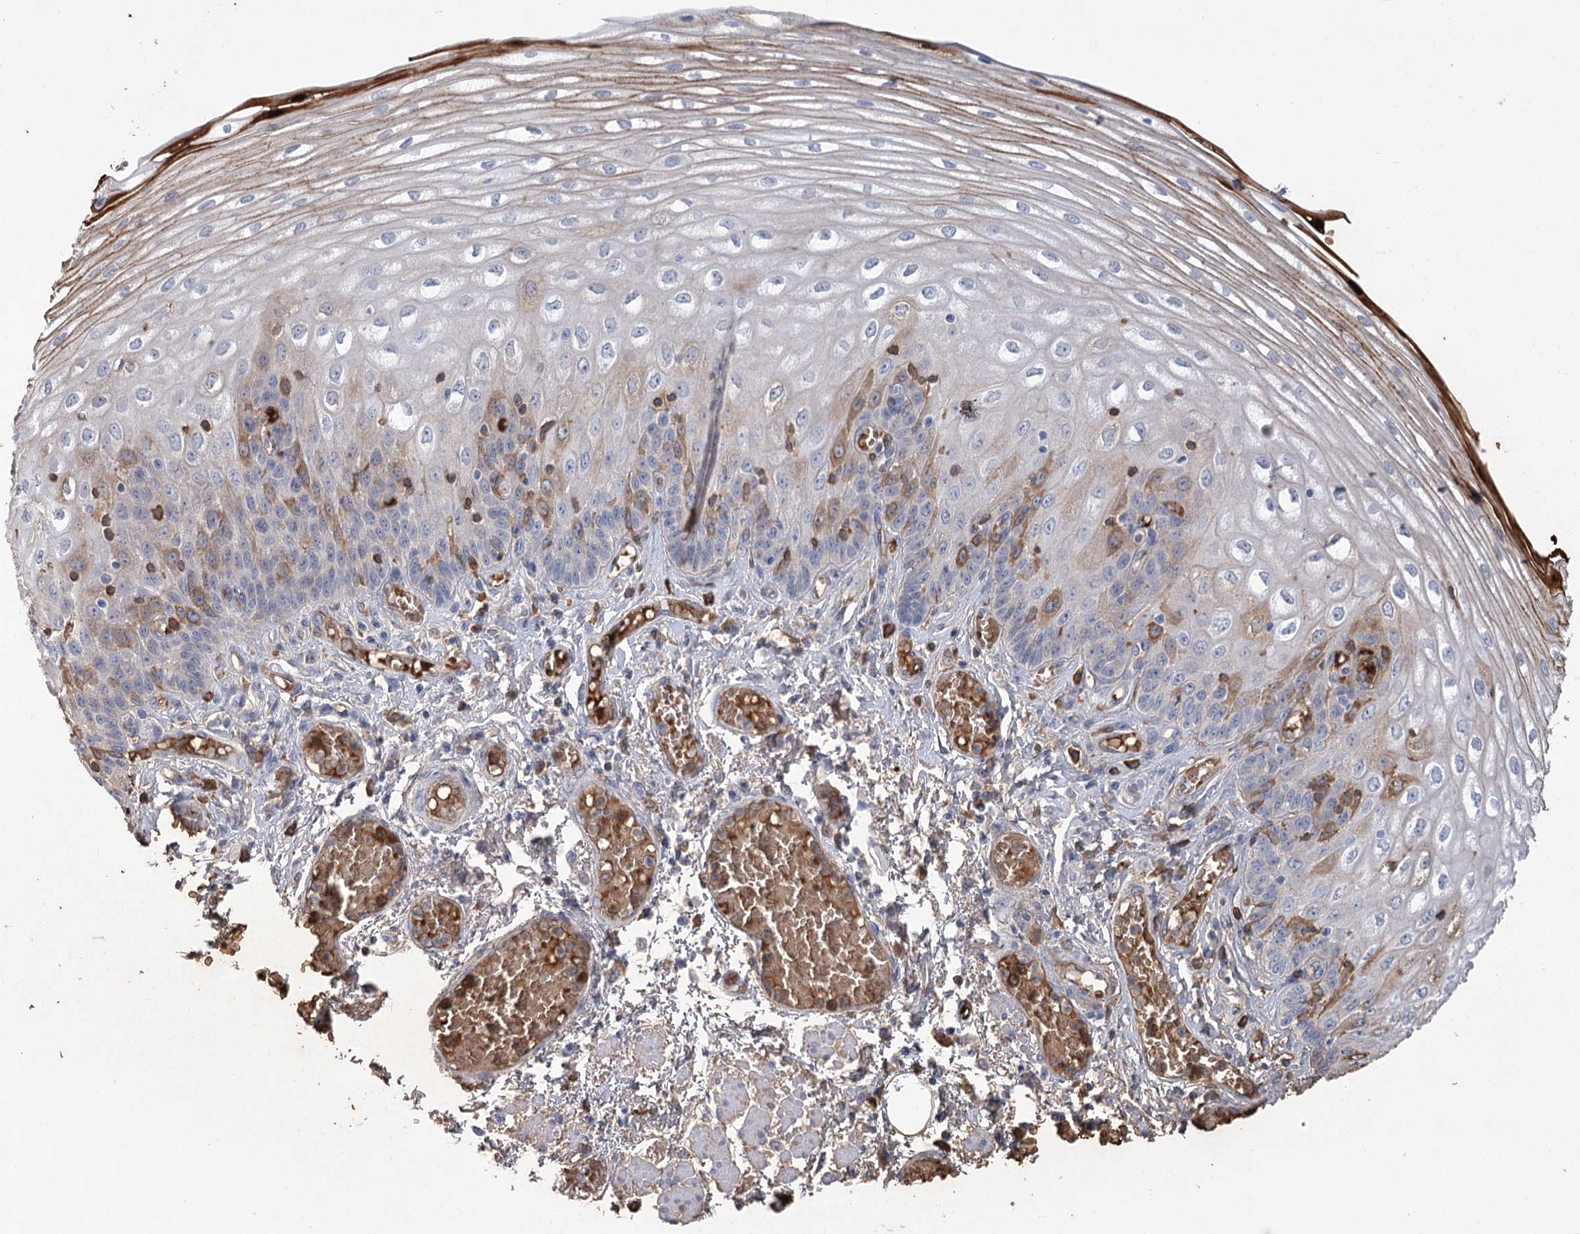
{"staining": {"intensity": "moderate", "quantity": "<25%", "location": "cytoplasmic/membranous"}, "tissue": "esophagus", "cell_type": "Squamous epithelial cells", "image_type": "normal", "snomed": [{"axis": "morphology", "description": "Normal tissue, NOS"}, {"axis": "topography", "description": "Esophagus"}], "caption": "This histopathology image reveals benign esophagus stained with immunohistochemistry (IHC) to label a protein in brown. The cytoplasmic/membranous of squamous epithelial cells show moderate positivity for the protein. Nuclei are counter-stained blue.", "gene": "HBA1", "patient": {"sex": "male", "age": 81}}